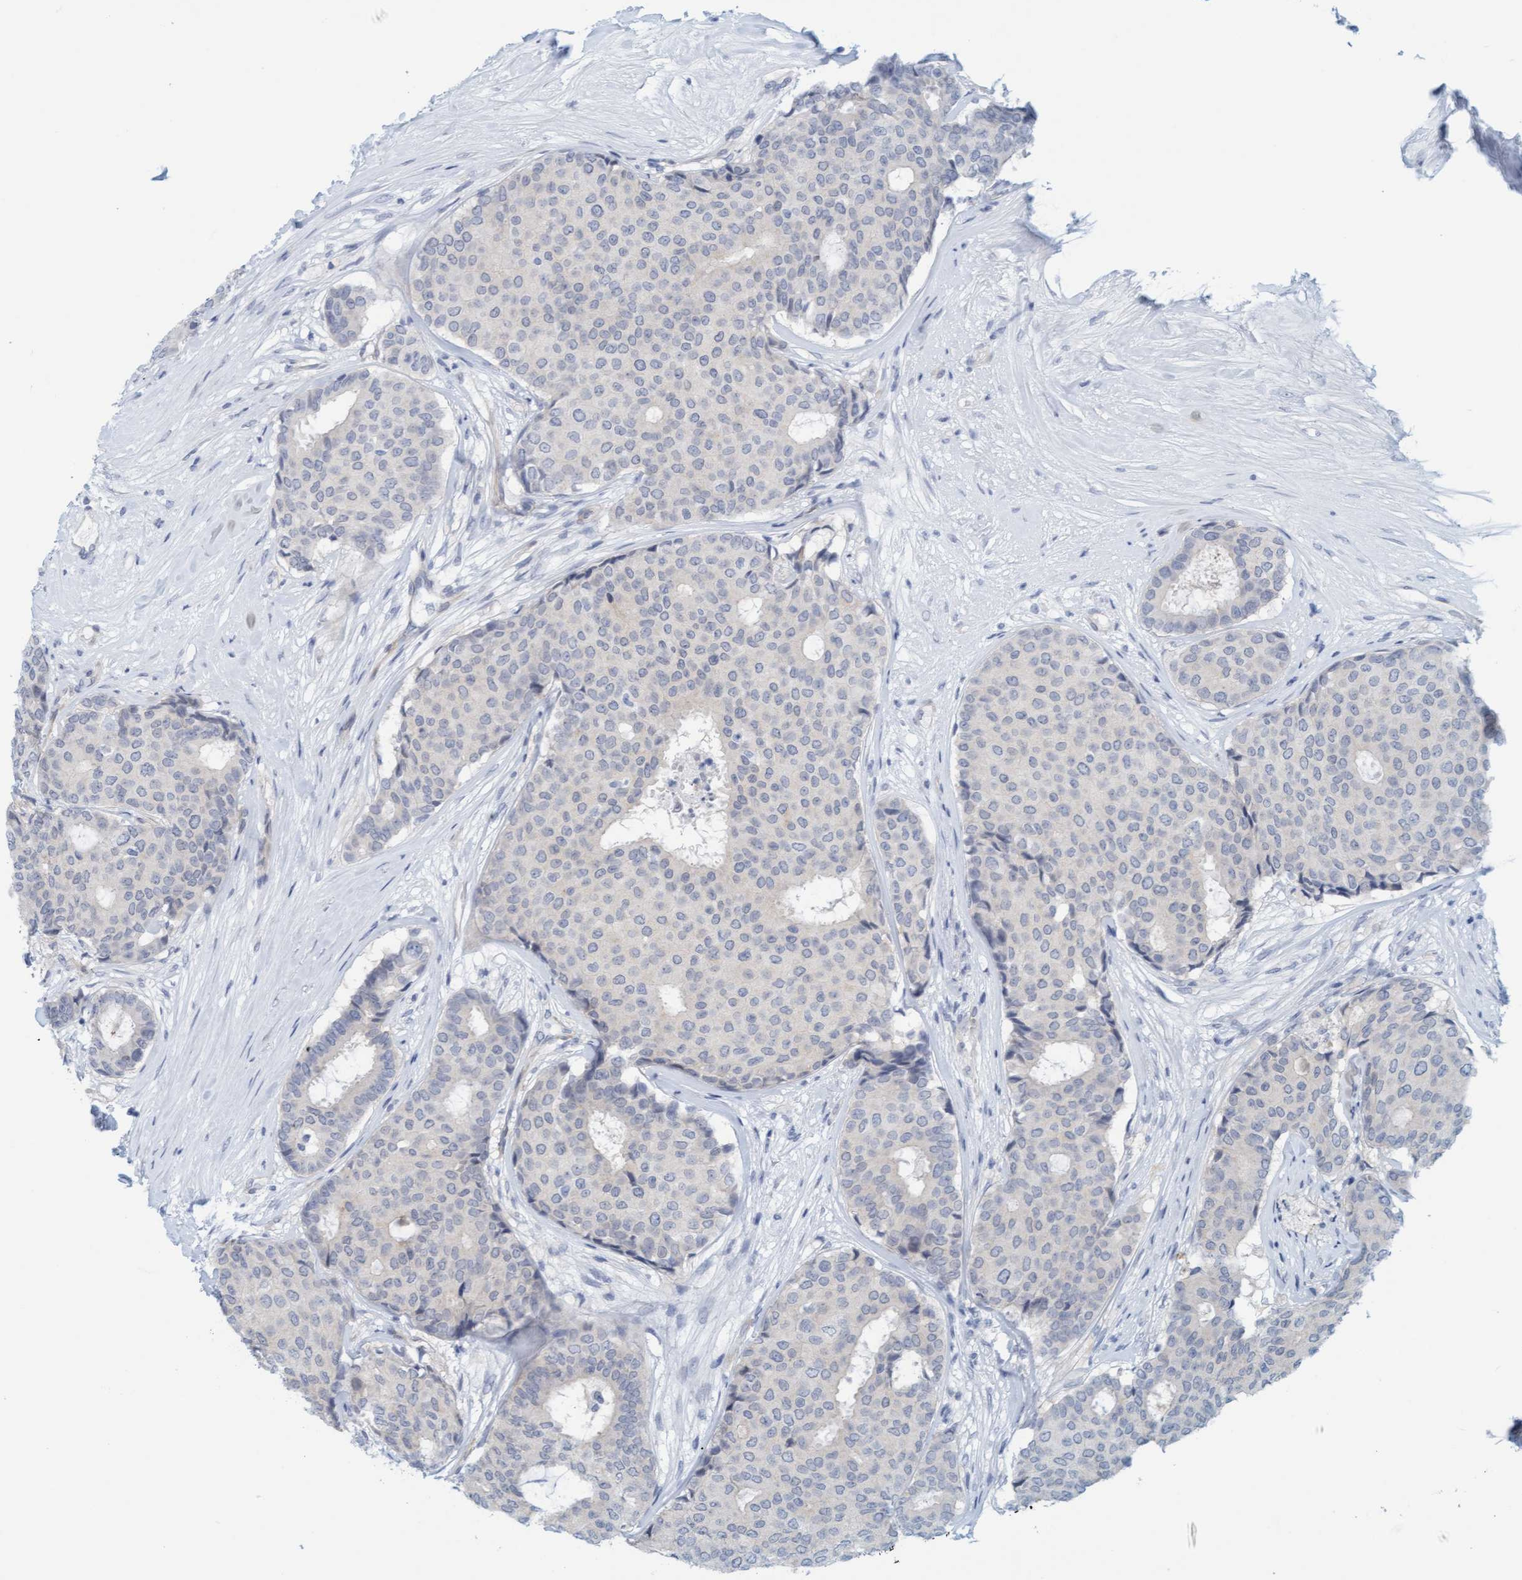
{"staining": {"intensity": "negative", "quantity": "none", "location": "none"}, "tissue": "breast cancer", "cell_type": "Tumor cells", "image_type": "cancer", "snomed": [{"axis": "morphology", "description": "Duct carcinoma"}, {"axis": "topography", "description": "Breast"}], "caption": "Immunohistochemistry (IHC) micrograph of neoplastic tissue: breast cancer (intraductal carcinoma) stained with DAB exhibits no significant protein expression in tumor cells. (Immunohistochemistry (IHC), brightfield microscopy, high magnification).", "gene": "TSTD2", "patient": {"sex": "female", "age": 75}}